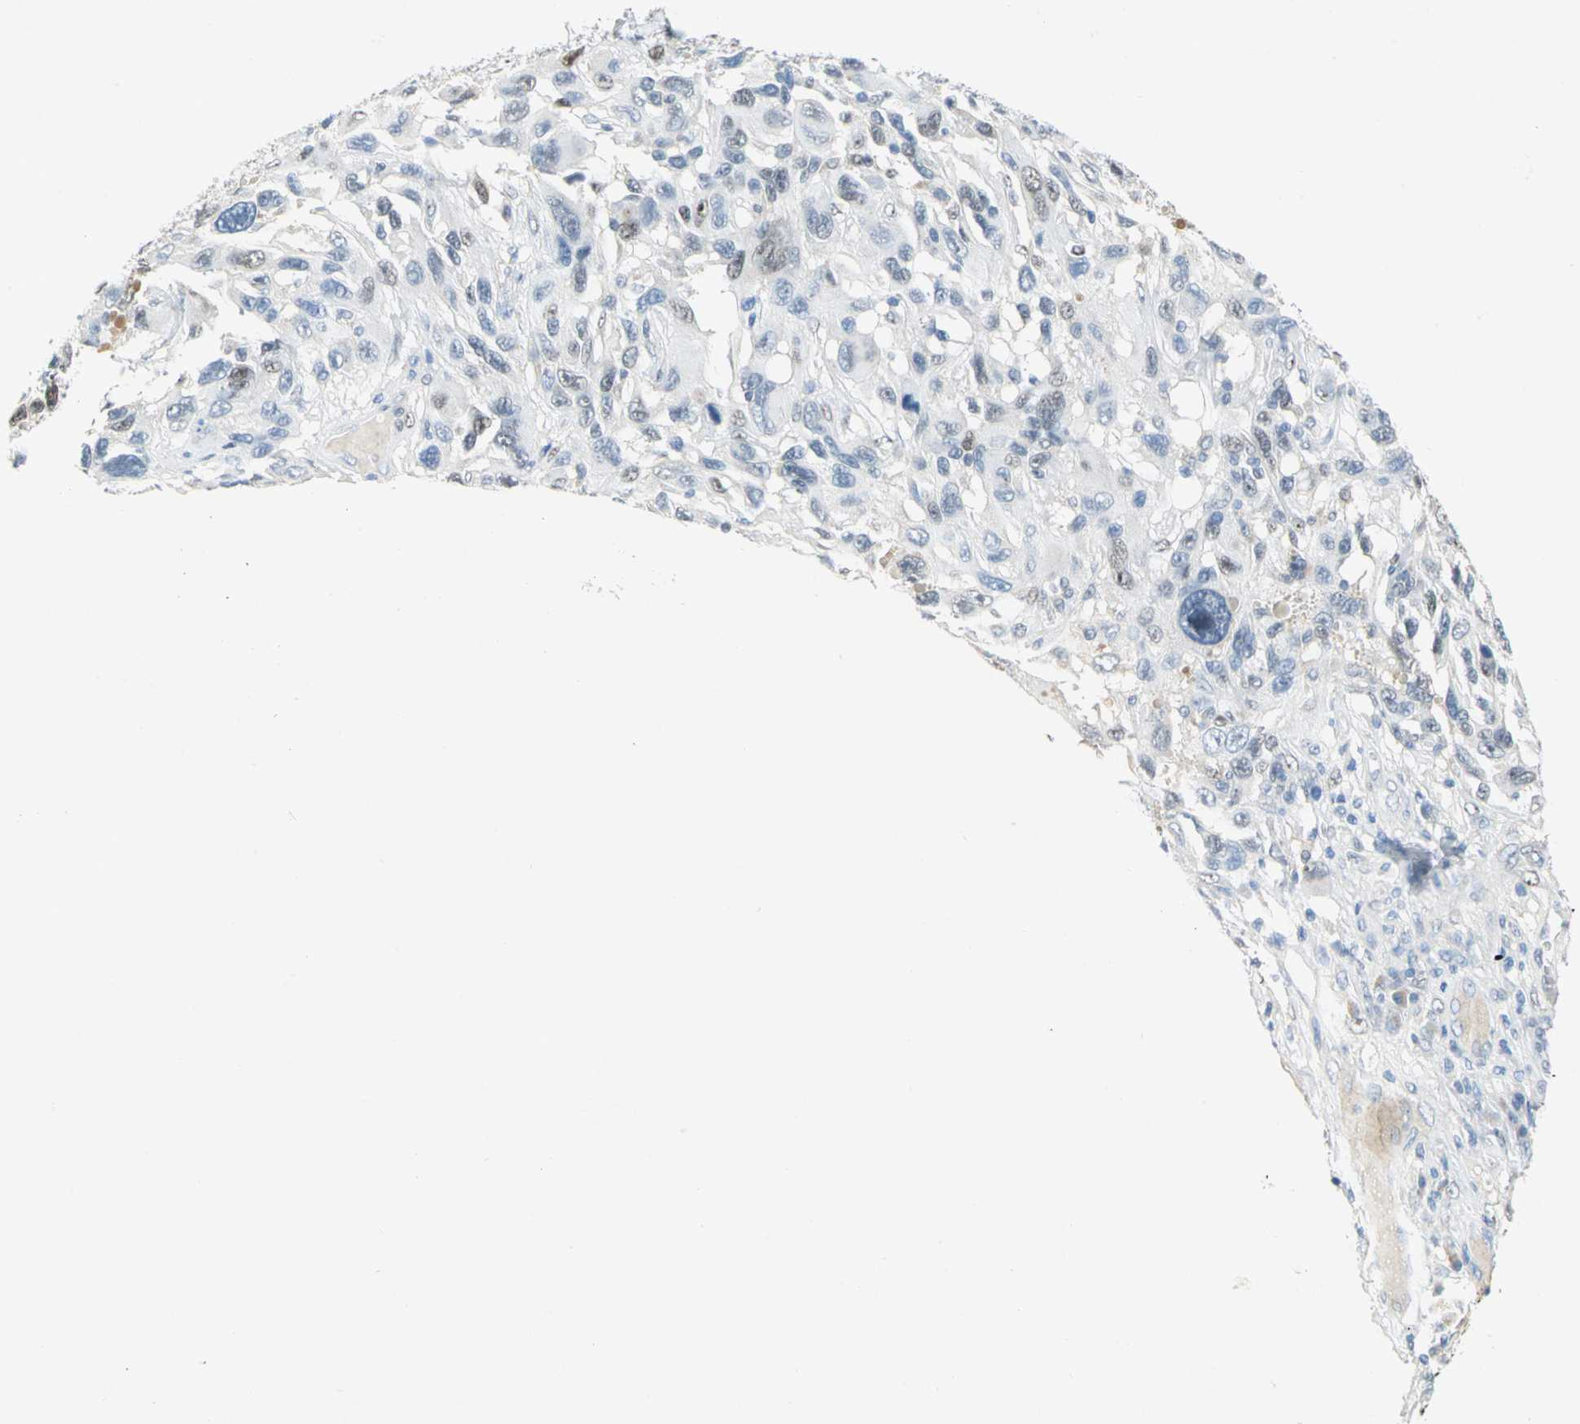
{"staining": {"intensity": "weak", "quantity": "<25%", "location": "nuclear"}, "tissue": "melanoma", "cell_type": "Tumor cells", "image_type": "cancer", "snomed": [{"axis": "morphology", "description": "Malignant melanoma, NOS"}, {"axis": "topography", "description": "Skin"}], "caption": "This histopathology image is of malignant melanoma stained with immunohistochemistry (IHC) to label a protein in brown with the nuclei are counter-stained blue. There is no expression in tumor cells.", "gene": "NAB2", "patient": {"sex": "male", "age": 53}}